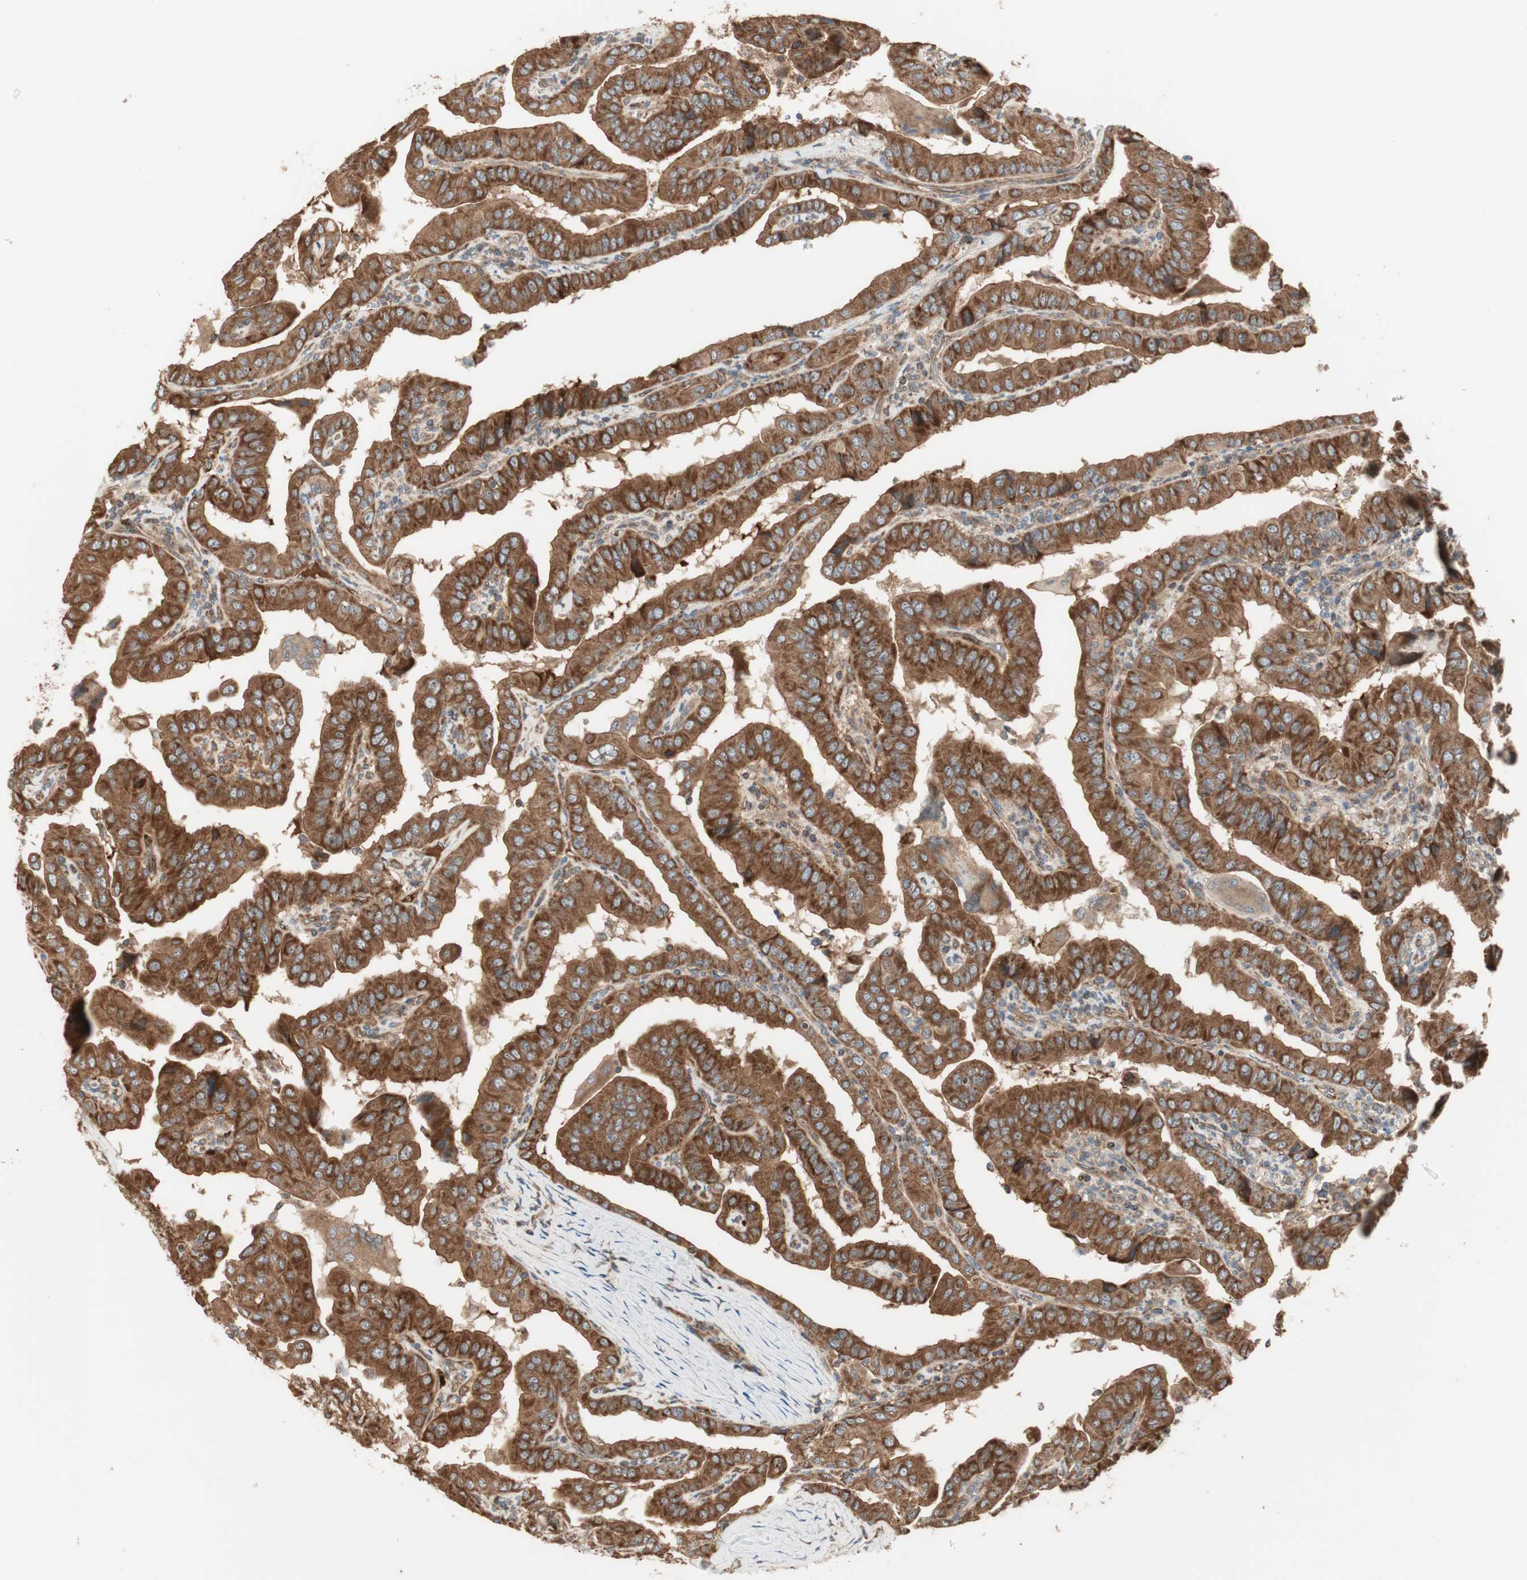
{"staining": {"intensity": "strong", "quantity": ">75%", "location": "cytoplasmic/membranous"}, "tissue": "thyroid cancer", "cell_type": "Tumor cells", "image_type": "cancer", "snomed": [{"axis": "morphology", "description": "Papillary adenocarcinoma, NOS"}, {"axis": "topography", "description": "Thyroid gland"}], "caption": "An image of thyroid cancer stained for a protein displays strong cytoplasmic/membranous brown staining in tumor cells.", "gene": "CTTNBP2NL", "patient": {"sex": "male", "age": 33}}